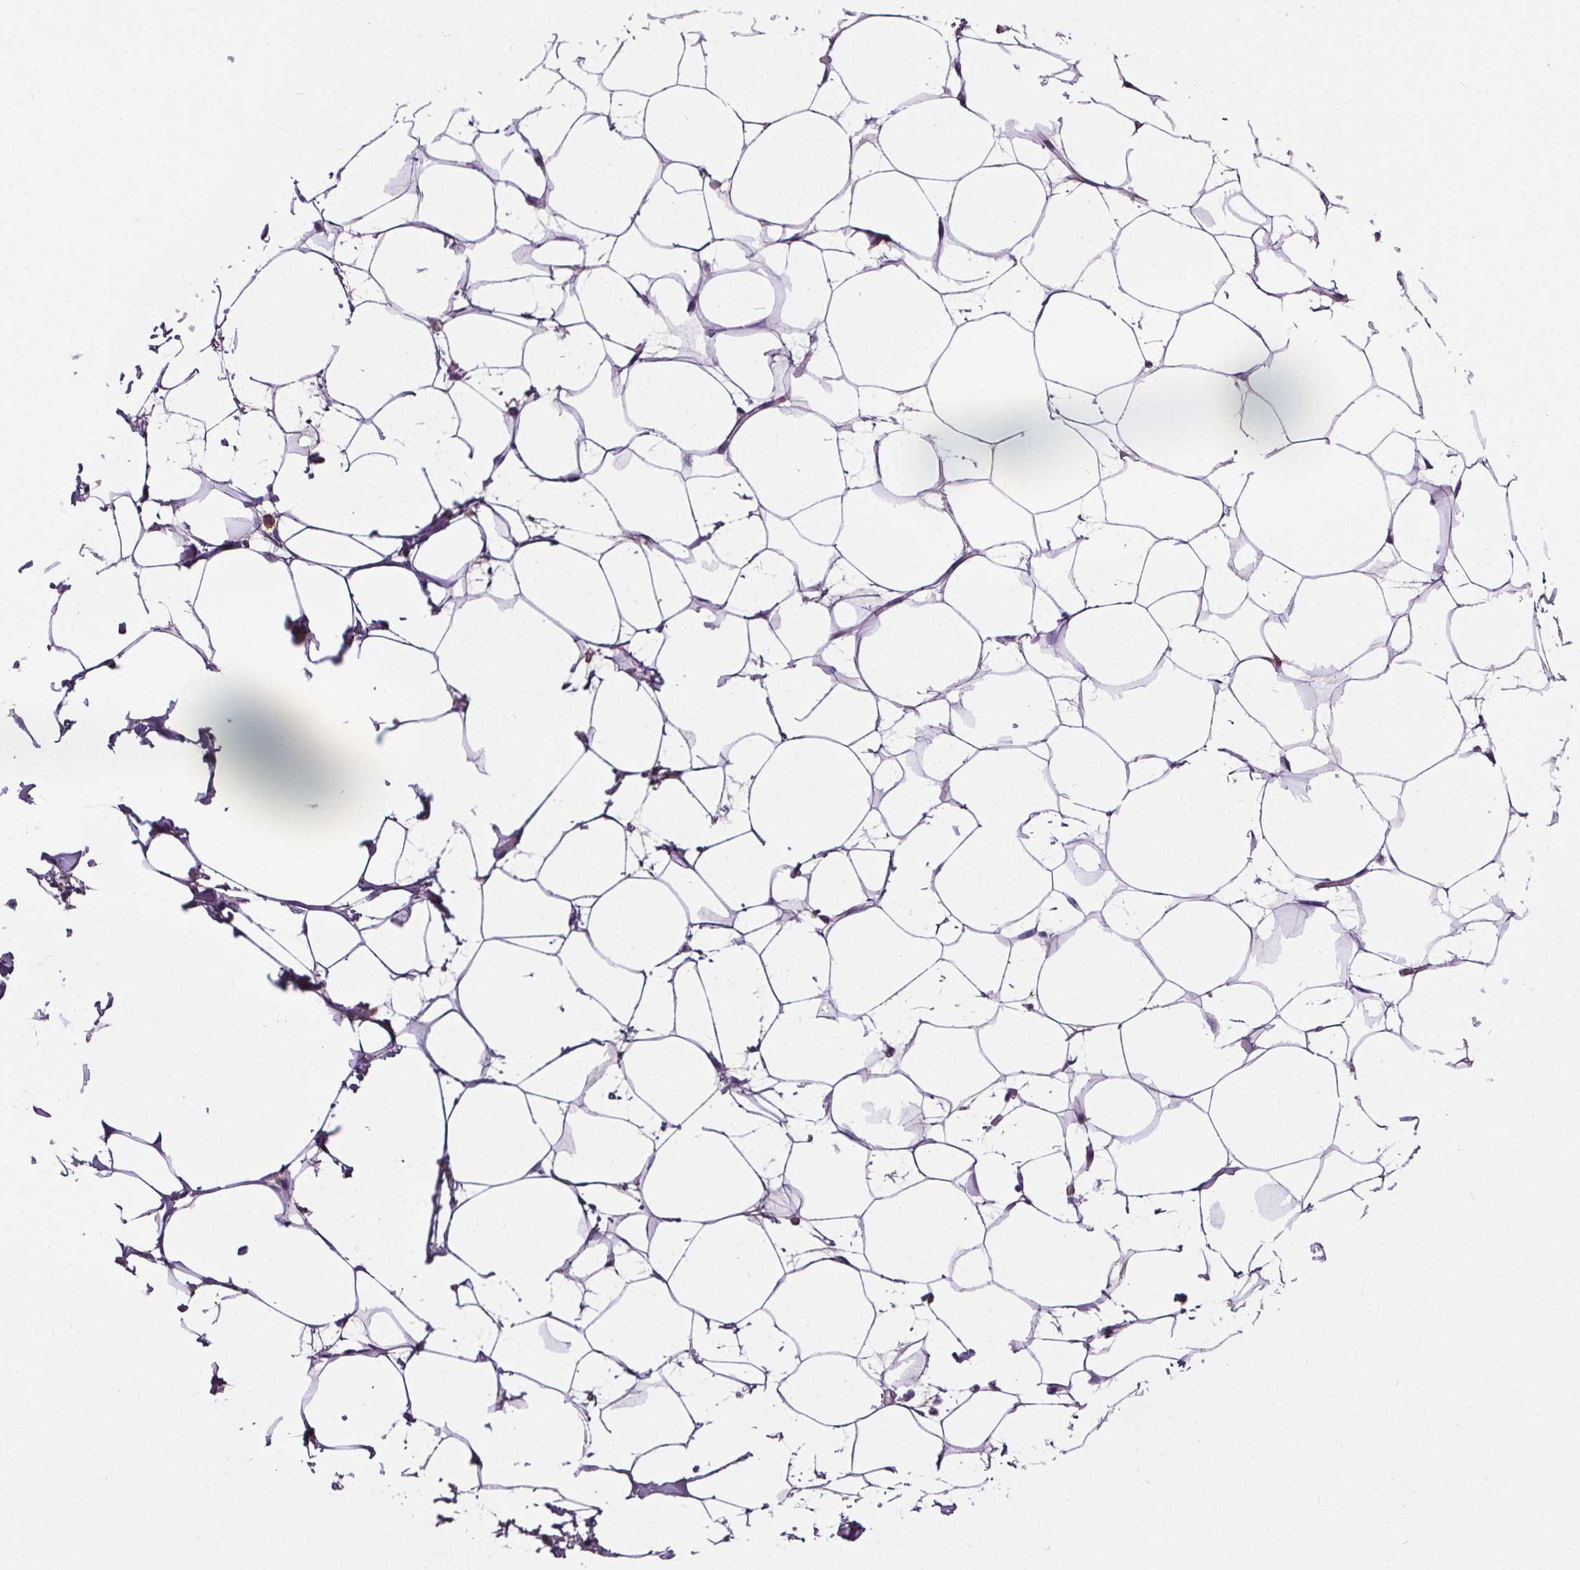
{"staining": {"intensity": "negative", "quantity": "none", "location": "none"}, "tissue": "breast", "cell_type": "Adipocytes", "image_type": "normal", "snomed": [{"axis": "morphology", "description": "Normal tissue, NOS"}, {"axis": "topography", "description": "Breast"}], "caption": "Breast stained for a protein using immunohistochemistry (IHC) shows no staining adipocytes.", "gene": "CD5L", "patient": {"sex": "female", "age": 27}}